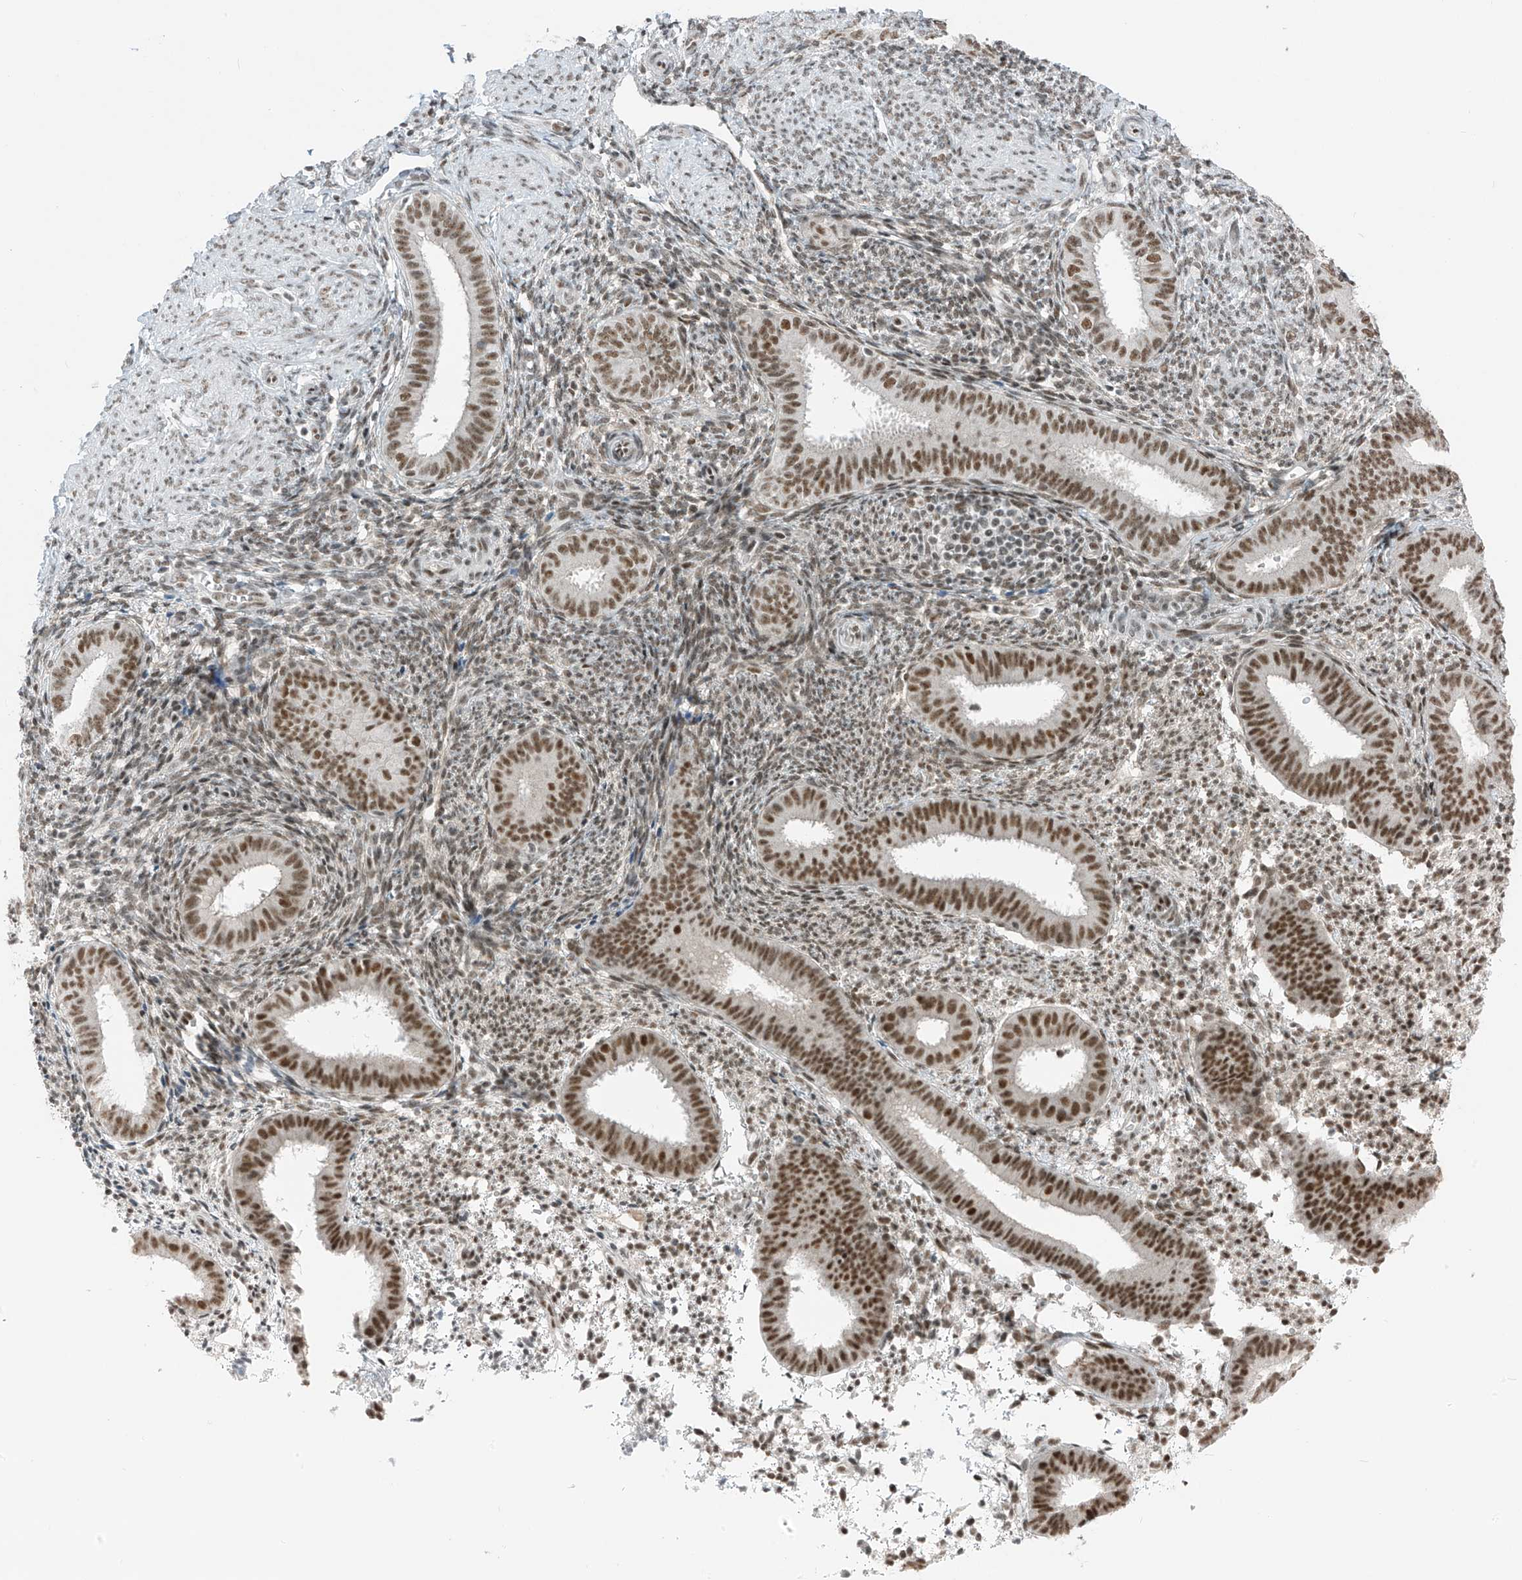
{"staining": {"intensity": "moderate", "quantity": "<25%", "location": "nuclear"}, "tissue": "endometrium", "cell_type": "Cells in endometrial stroma", "image_type": "normal", "snomed": [{"axis": "morphology", "description": "Normal tissue, NOS"}, {"axis": "topography", "description": "Uterus"}, {"axis": "topography", "description": "Endometrium"}], "caption": "The immunohistochemical stain labels moderate nuclear expression in cells in endometrial stroma of unremarkable endometrium.", "gene": "WRNIP1", "patient": {"sex": "female", "age": 48}}